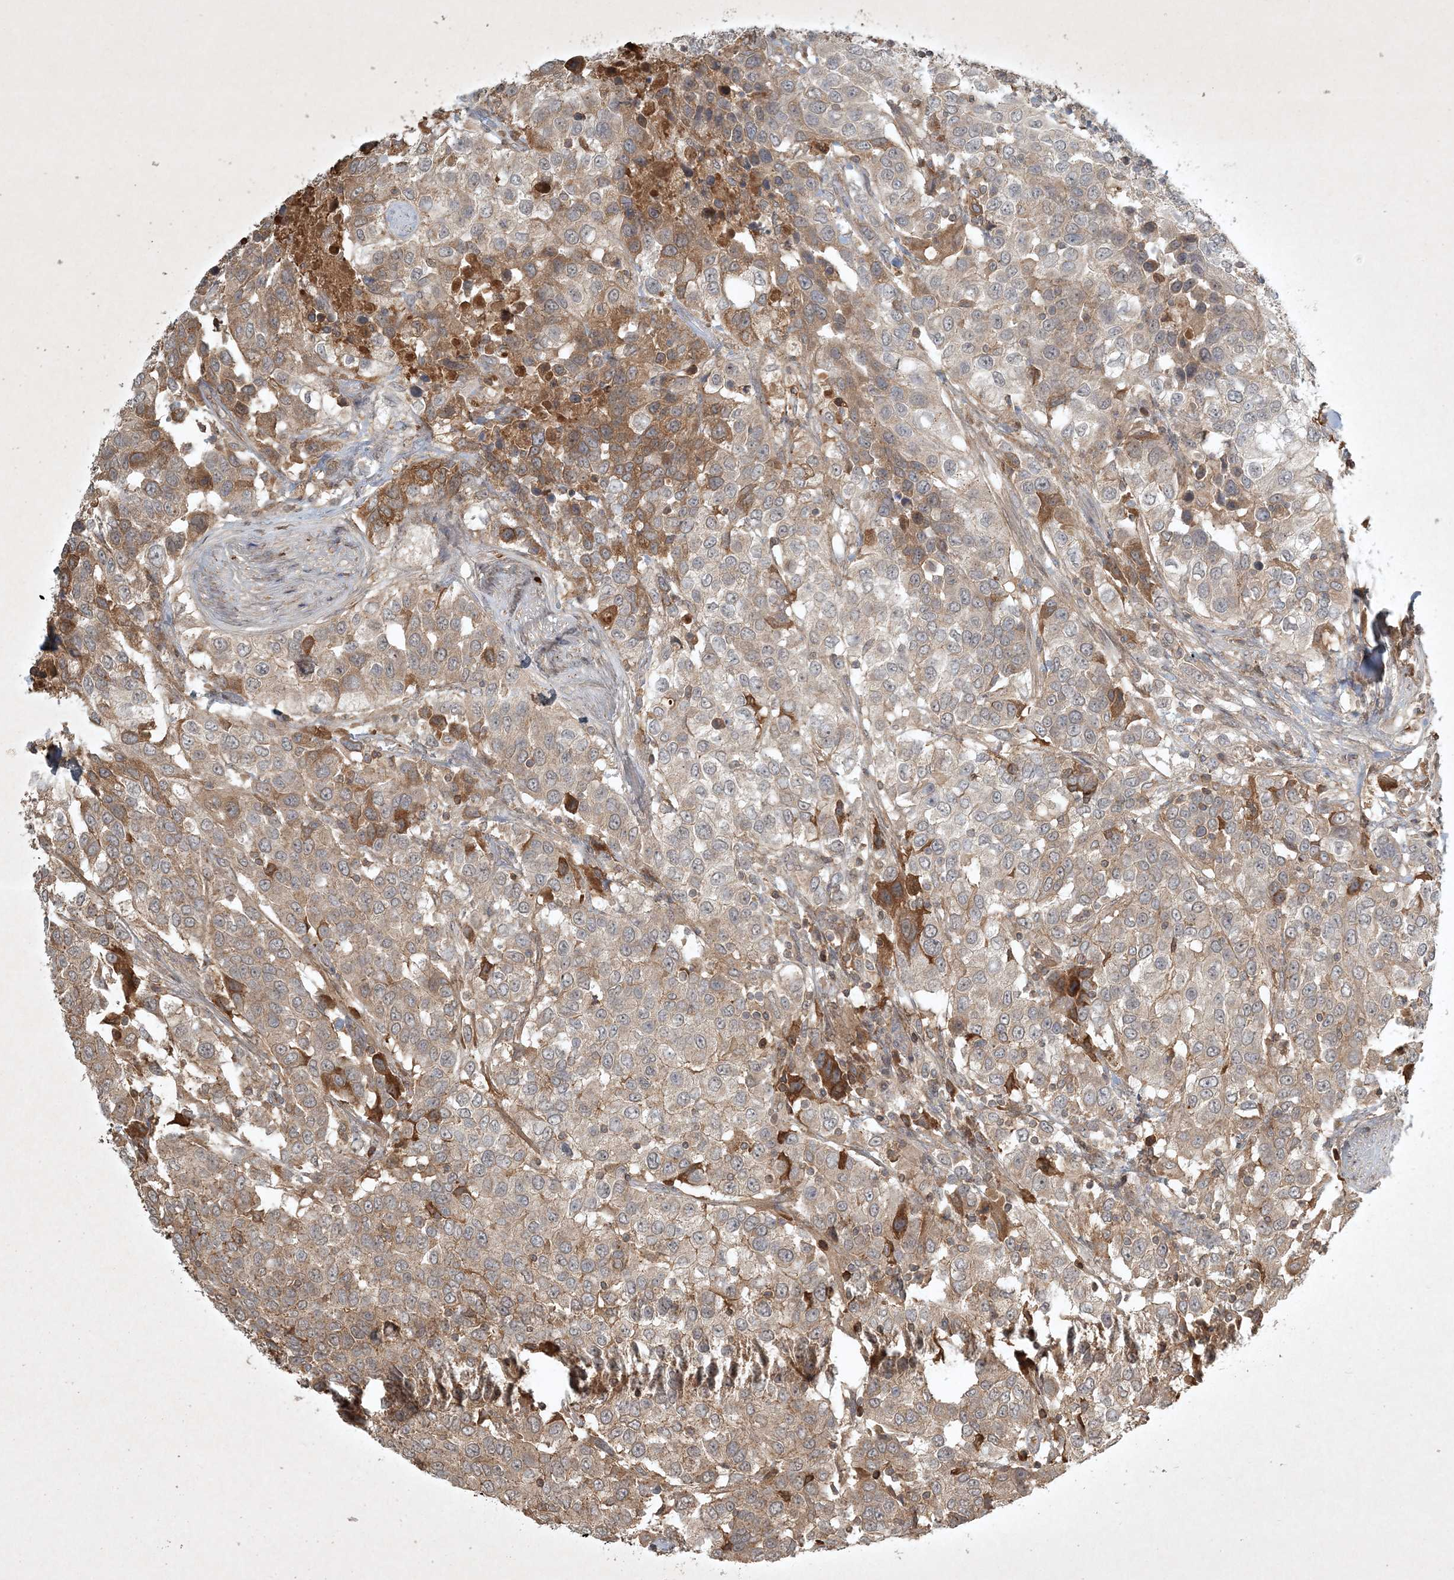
{"staining": {"intensity": "moderate", "quantity": "<25%", "location": "cytoplasmic/membranous"}, "tissue": "urothelial cancer", "cell_type": "Tumor cells", "image_type": "cancer", "snomed": [{"axis": "morphology", "description": "Urothelial carcinoma, High grade"}, {"axis": "topography", "description": "Urinary bladder"}], "caption": "Protein analysis of urothelial carcinoma (high-grade) tissue demonstrates moderate cytoplasmic/membranous expression in about <25% of tumor cells. (DAB (3,3'-diaminobenzidine) IHC, brown staining for protein, blue staining for nuclei).", "gene": "TNFAIP6", "patient": {"sex": "female", "age": 80}}